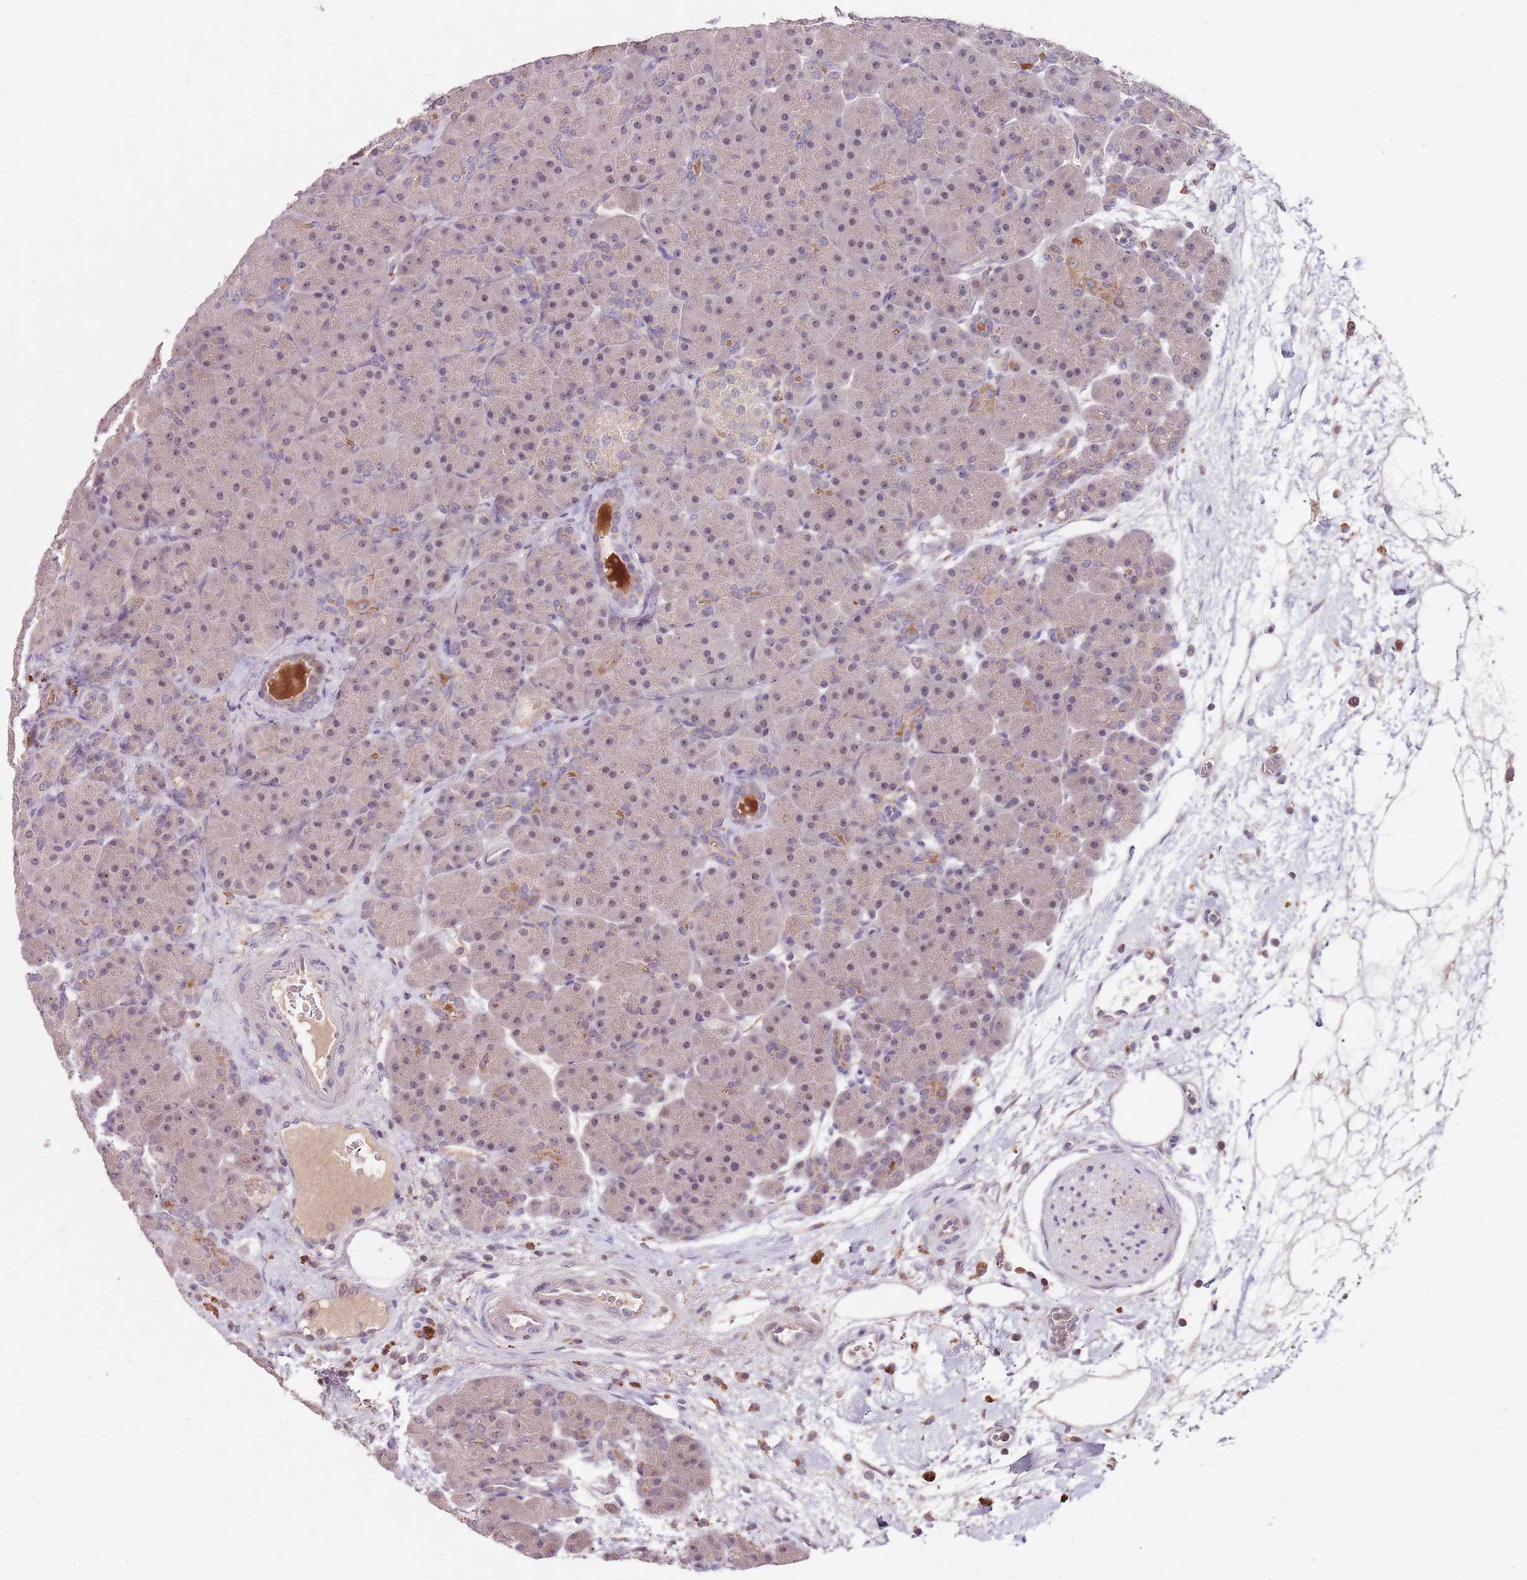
{"staining": {"intensity": "weak", "quantity": ">75%", "location": "cytoplasmic/membranous,nuclear"}, "tissue": "pancreas", "cell_type": "Exocrine glandular cells", "image_type": "normal", "snomed": [{"axis": "morphology", "description": "Normal tissue, NOS"}, {"axis": "topography", "description": "Pancreas"}], "caption": "Protein staining of benign pancreas demonstrates weak cytoplasmic/membranous,nuclear staining in approximately >75% of exocrine glandular cells. Nuclei are stained in blue.", "gene": "NRDE2", "patient": {"sex": "male", "age": 66}}